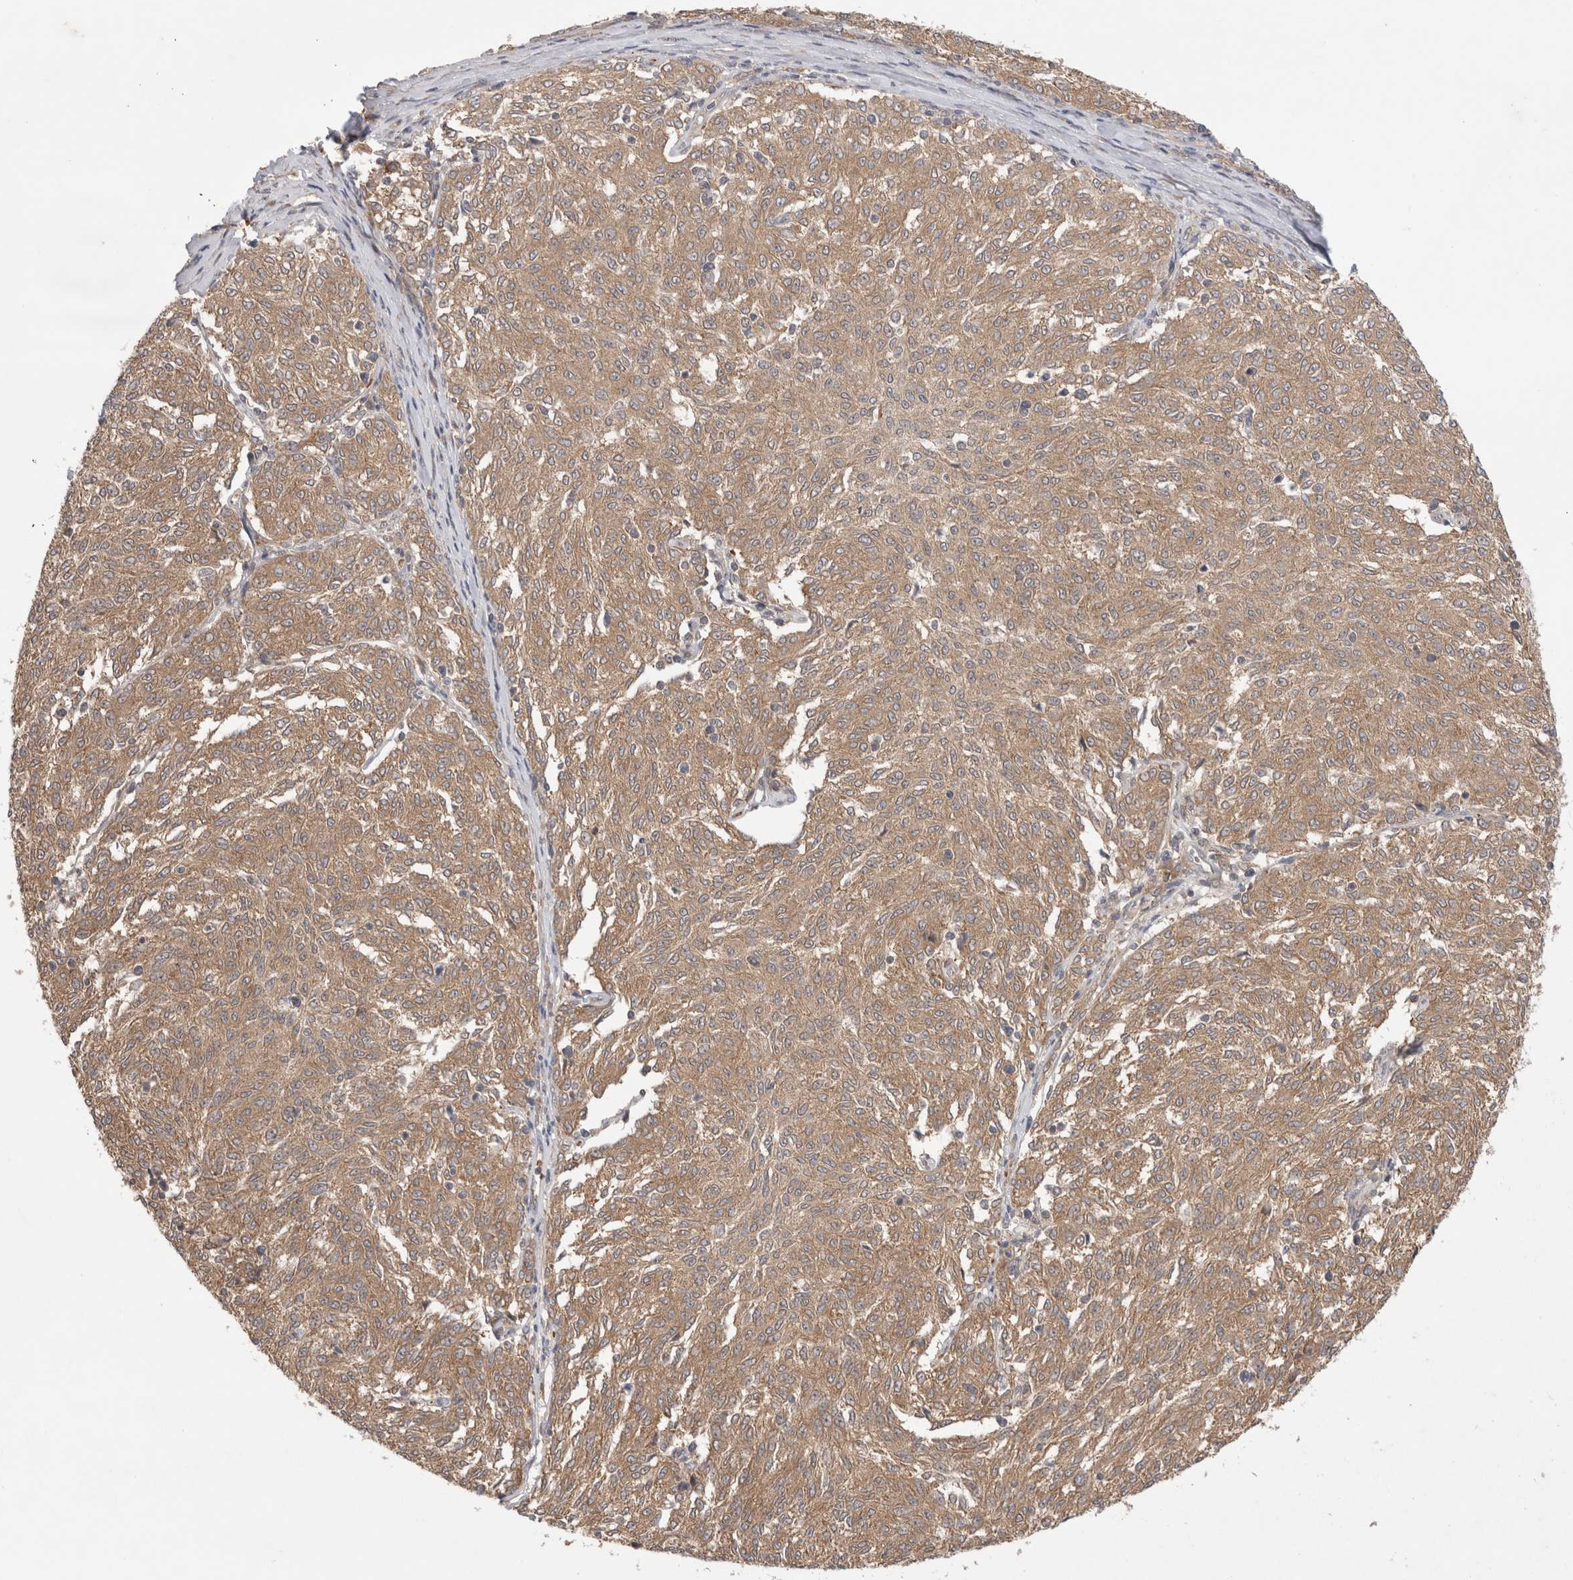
{"staining": {"intensity": "moderate", "quantity": ">75%", "location": "cytoplasmic/membranous"}, "tissue": "melanoma", "cell_type": "Tumor cells", "image_type": "cancer", "snomed": [{"axis": "morphology", "description": "Malignant melanoma, NOS"}, {"axis": "topography", "description": "Skin"}], "caption": "Protein positivity by immunohistochemistry reveals moderate cytoplasmic/membranous positivity in about >75% of tumor cells in malignant melanoma.", "gene": "EIF3E", "patient": {"sex": "female", "age": 72}}